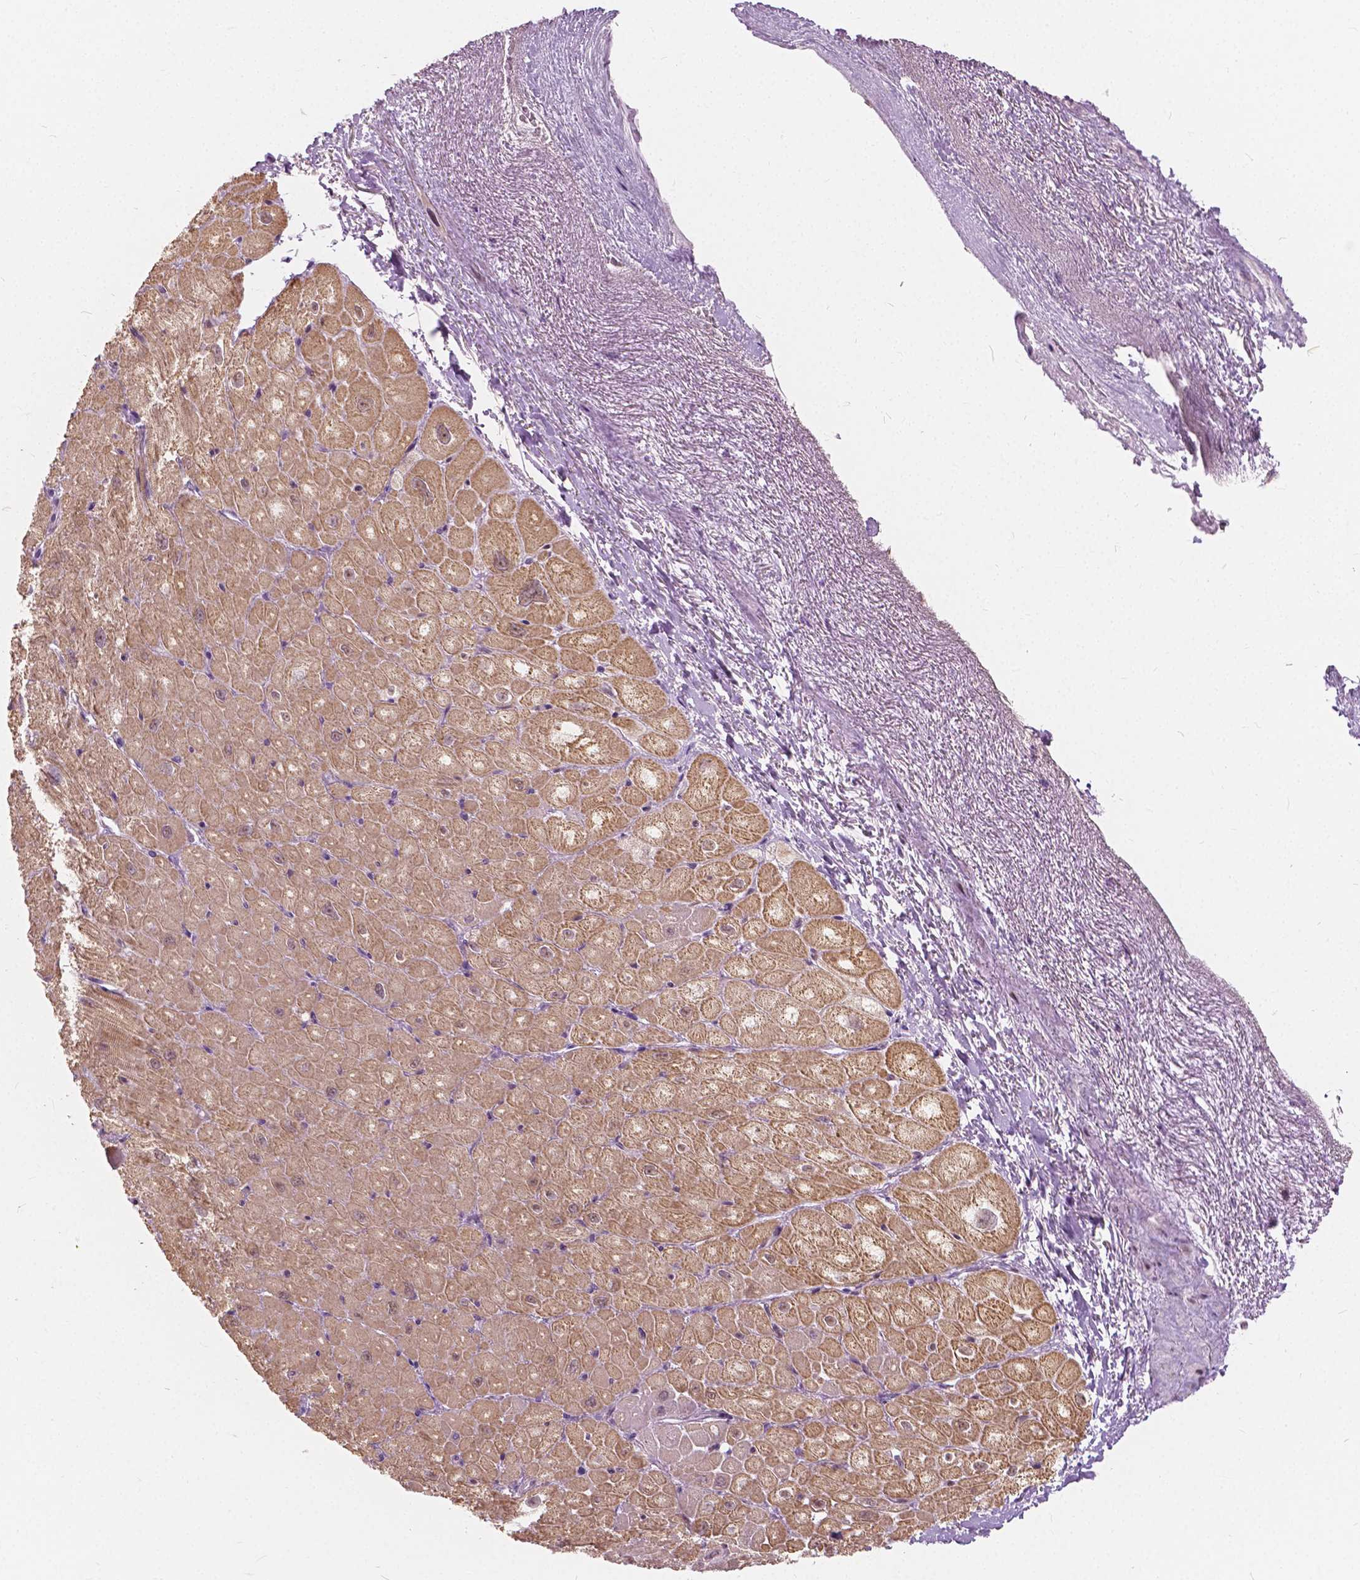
{"staining": {"intensity": "moderate", "quantity": ">75%", "location": "cytoplasmic/membranous"}, "tissue": "heart muscle", "cell_type": "Cardiomyocytes", "image_type": "normal", "snomed": [{"axis": "morphology", "description": "Normal tissue, NOS"}, {"axis": "topography", "description": "Heart"}], "caption": "Unremarkable heart muscle shows moderate cytoplasmic/membranous positivity in about >75% of cardiomyocytes.", "gene": "DLX6", "patient": {"sex": "male", "age": 62}}